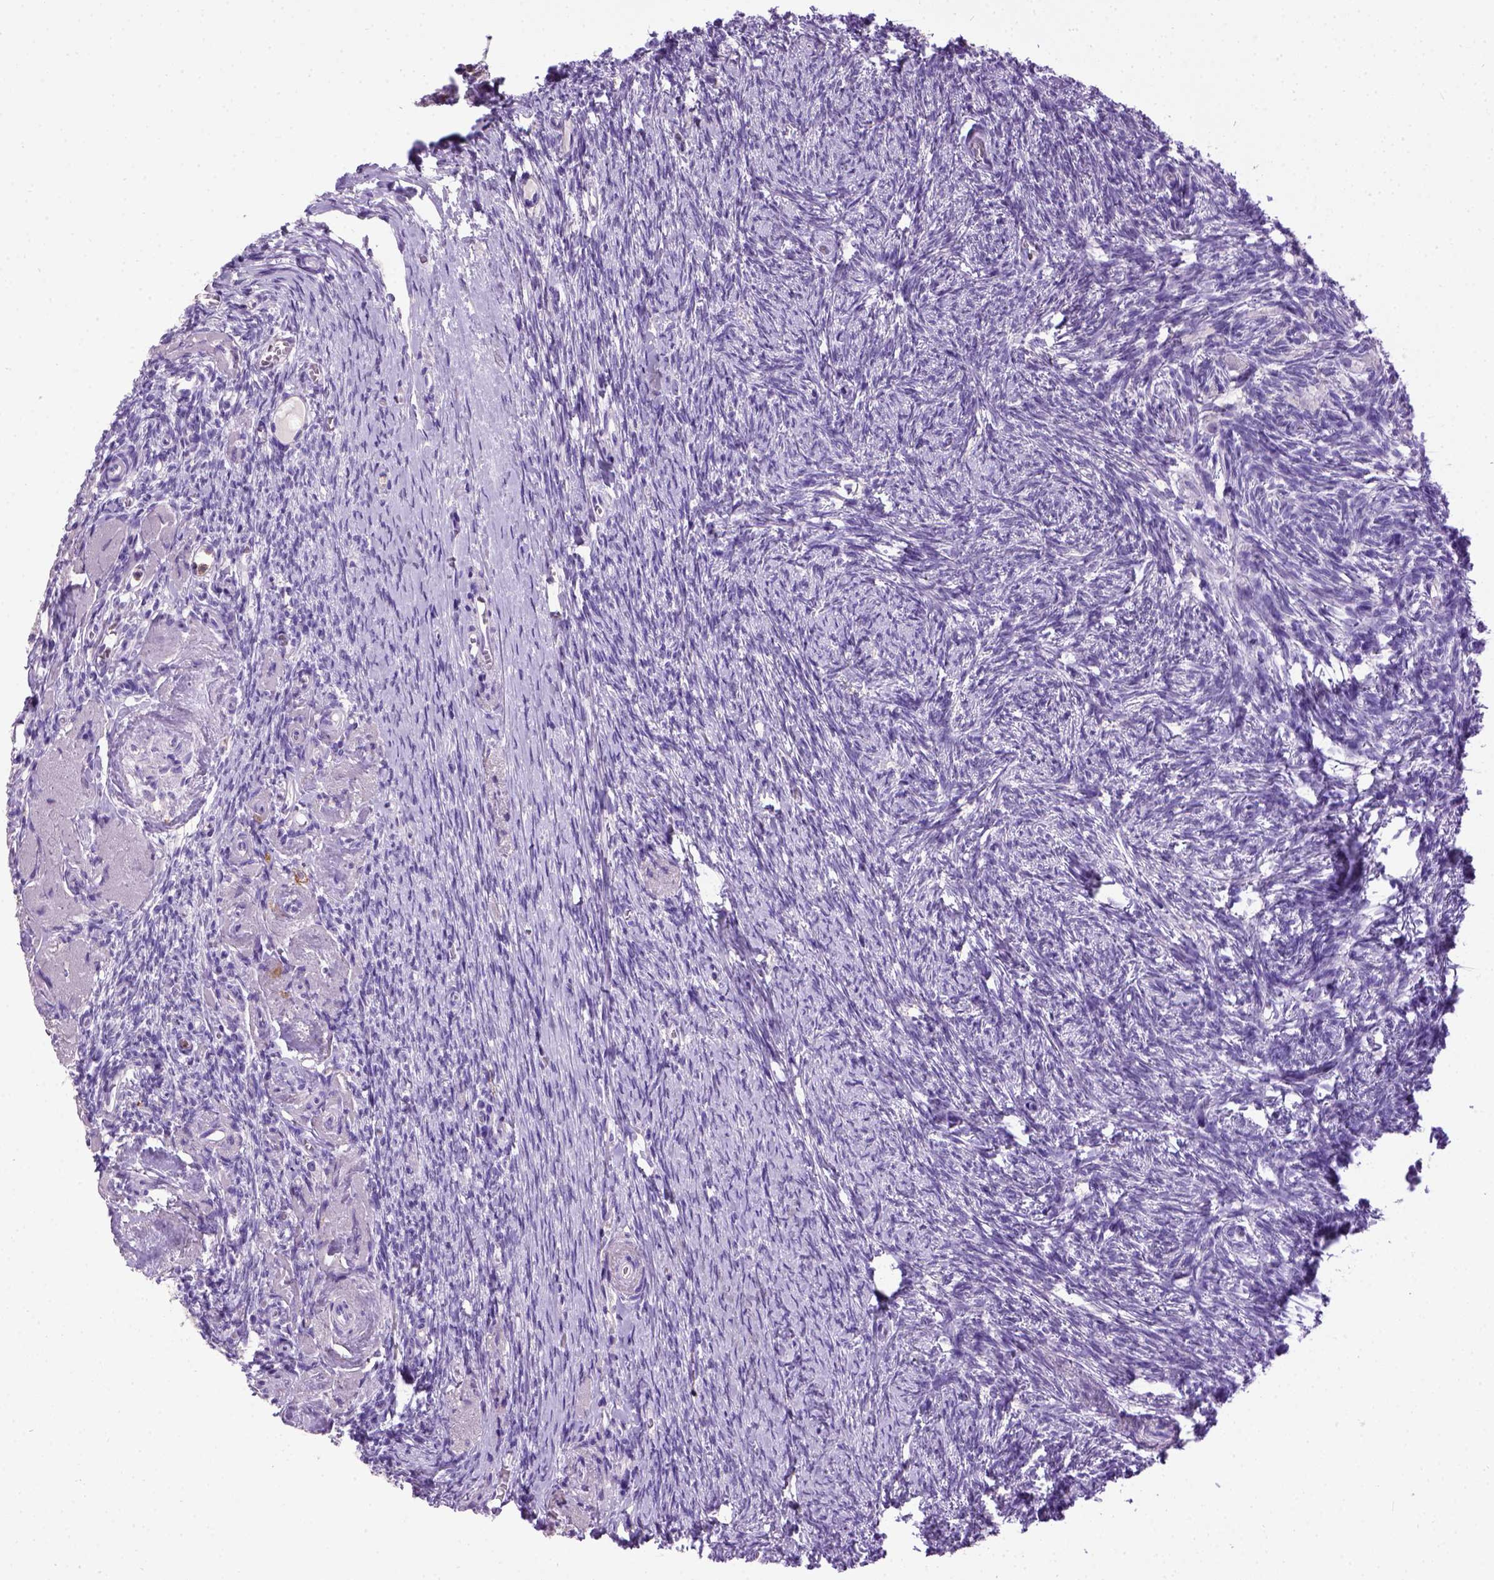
{"staining": {"intensity": "negative", "quantity": "none", "location": "none"}, "tissue": "ovary", "cell_type": "Ovarian stroma cells", "image_type": "normal", "snomed": [{"axis": "morphology", "description": "Normal tissue, NOS"}, {"axis": "topography", "description": "Ovary"}], "caption": "Photomicrograph shows no protein expression in ovarian stroma cells of unremarkable ovary.", "gene": "ITGAX", "patient": {"sex": "female", "age": 72}}